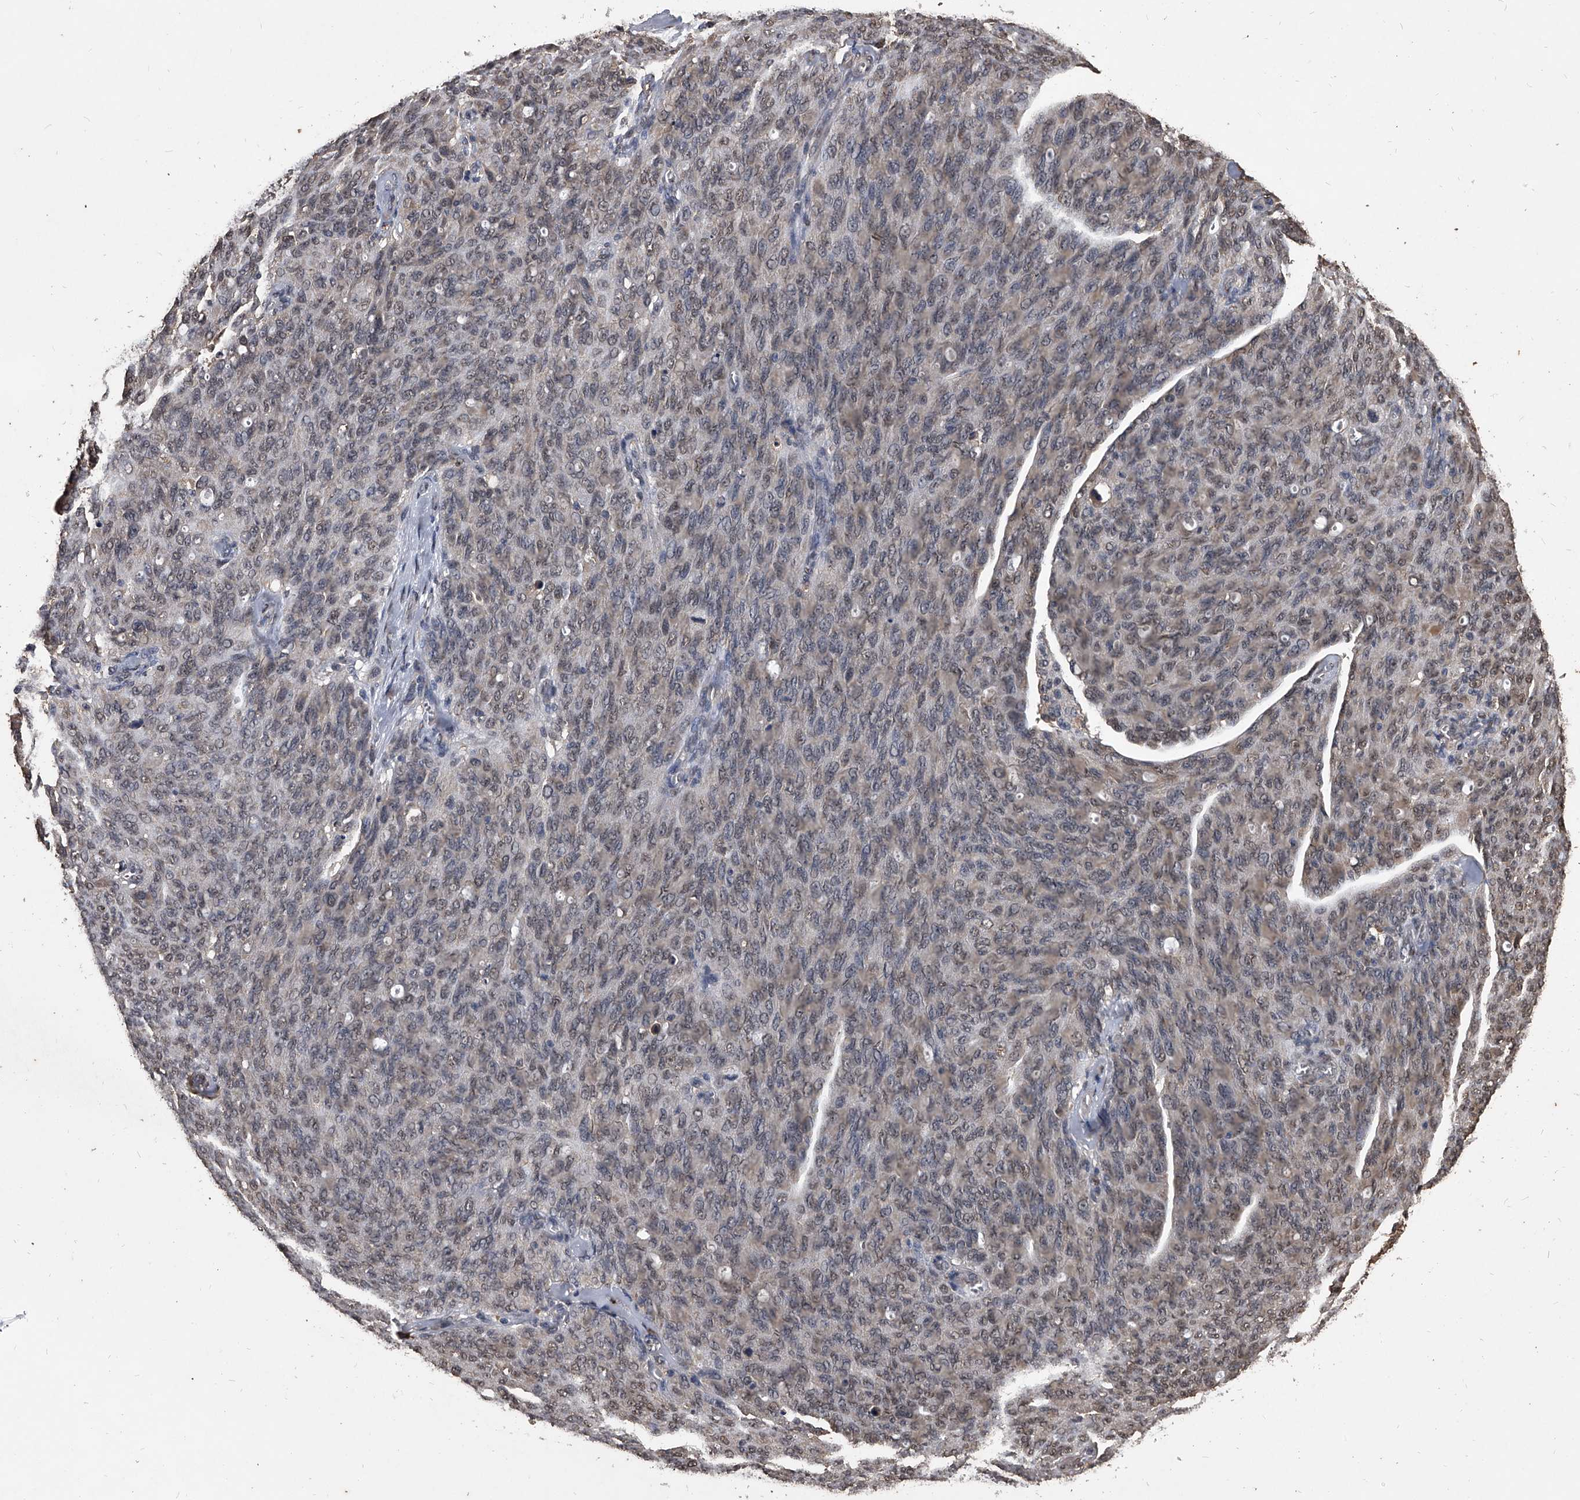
{"staining": {"intensity": "weak", "quantity": "<25%", "location": "cytoplasmic/membranous,nuclear"}, "tissue": "ovarian cancer", "cell_type": "Tumor cells", "image_type": "cancer", "snomed": [{"axis": "morphology", "description": "Carcinoma, endometroid"}, {"axis": "topography", "description": "Ovary"}], "caption": "Tumor cells are negative for protein expression in human ovarian endometroid carcinoma.", "gene": "FBXL4", "patient": {"sex": "female", "age": 60}}